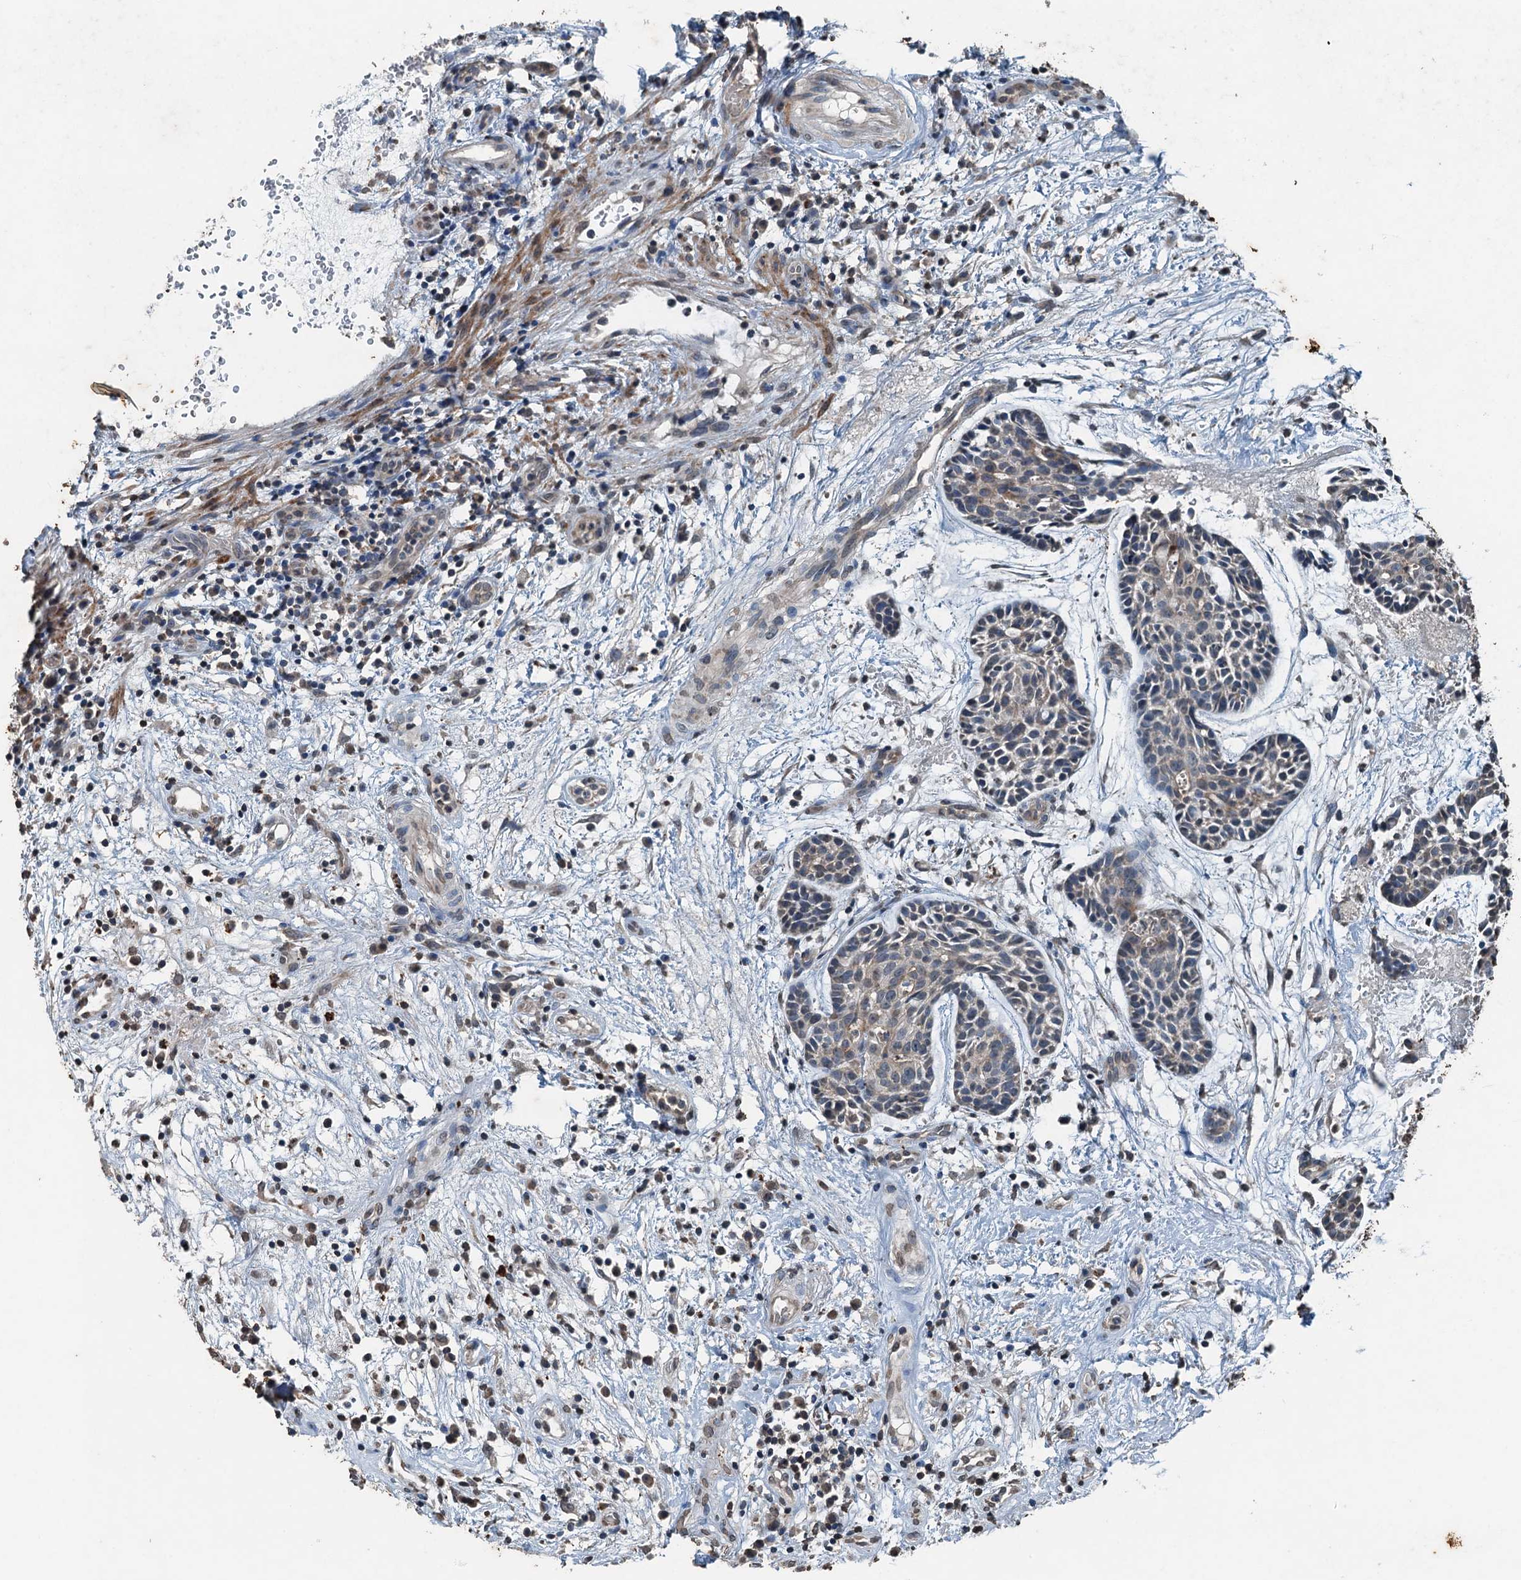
{"staining": {"intensity": "weak", "quantity": "<25%", "location": "cytoplasmic/membranous"}, "tissue": "head and neck cancer", "cell_type": "Tumor cells", "image_type": "cancer", "snomed": [{"axis": "morphology", "description": "Adenocarcinoma, NOS"}, {"axis": "topography", "description": "Subcutis"}, {"axis": "topography", "description": "Head-Neck"}], "caption": "Photomicrograph shows no significant protein expression in tumor cells of head and neck cancer (adenocarcinoma). (DAB IHC, high magnification).", "gene": "TCTN1", "patient": {"sex": "female", "age": 73}}